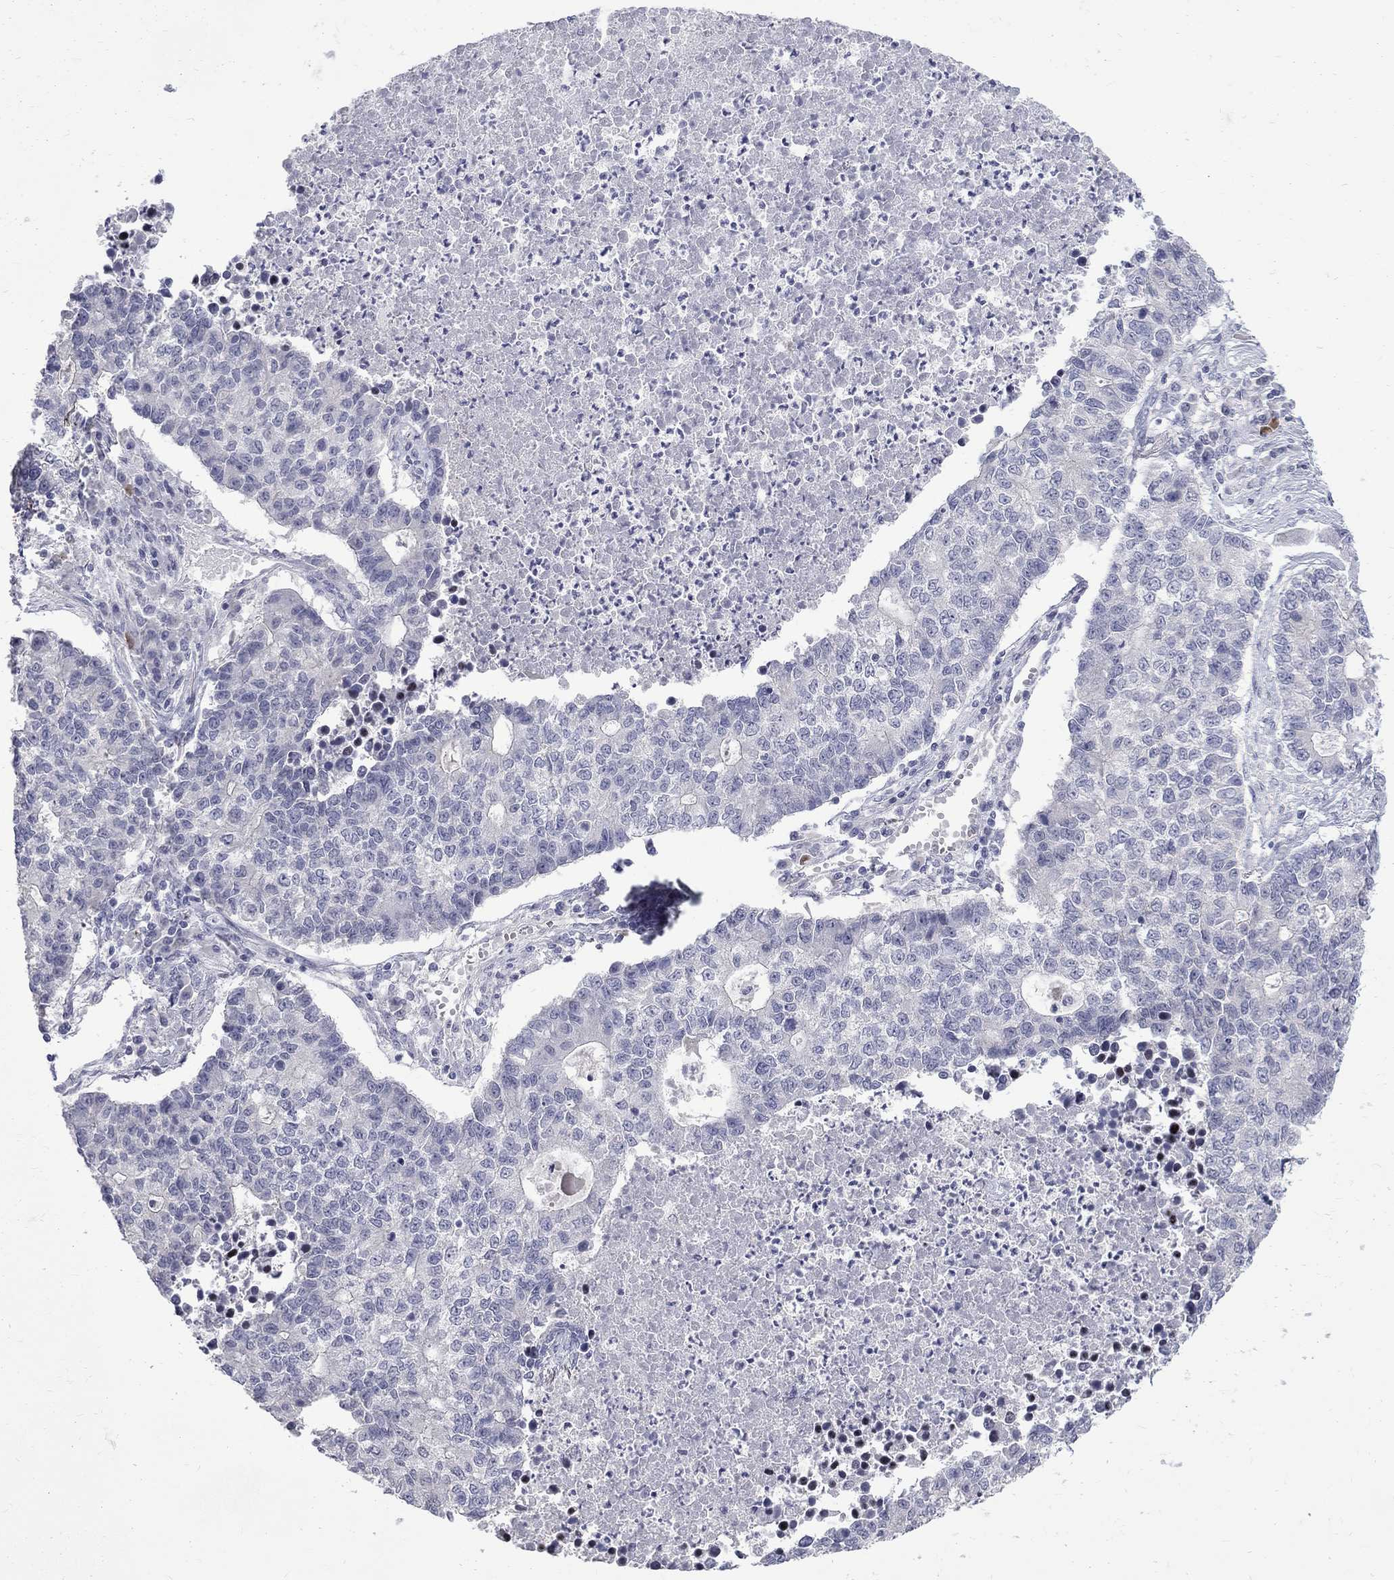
{"staining": {"intensity": "negative", "quantity": "none", "location": "none"}, "tissue": "lung cancer", "cell_type": "Tumor cells", "image_type": "cancer", "snomed": [{"axis": "morphology", "description": "Adenocarcinoma, NOS"}, {"axis": "topography", "description": "Lung"}], "caption": "Protein analysis of adenocarcinoma (lung) shows no significant staining in tumor cells.", "gene": "CTNND2", "patient": {"sex": "male", "age": 57}}